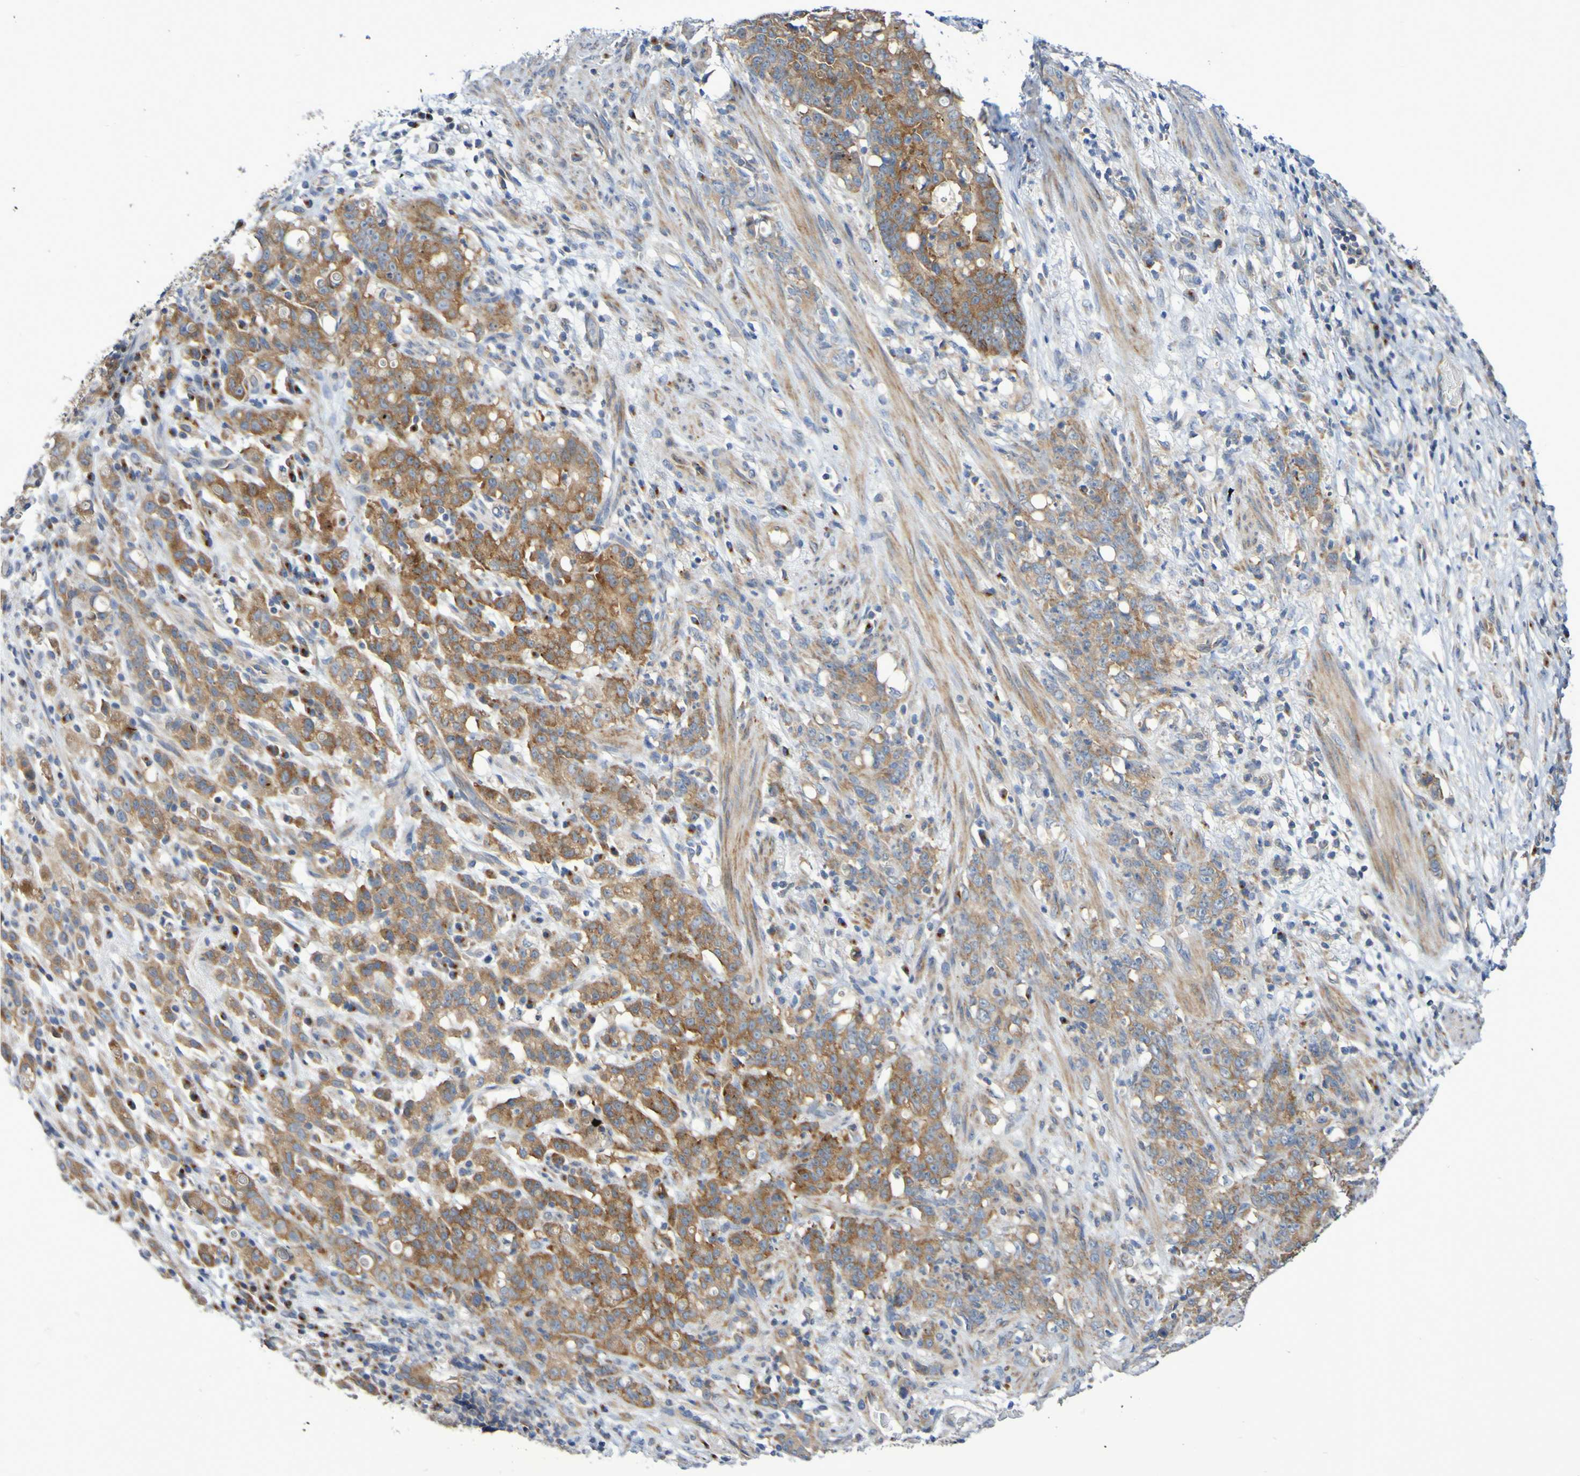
{"staining": {"intensity": "moderate", "quantity": ">75%", "location": "cytoplasmic/membranous"}, "tissue": "stomach cancer", "cell_type": "Tumor cells", "image_type": "cancer", "snomed": [{"axis": "morphology", "description": "Adenocarcinoma, NOS"}, {"axis": "topography", "description": "Stomach, lower"}], "caption": "Immunohistochemistry image of human adenocarcinoma (stomach) stained for a protein (brown), which demonstrates medium levels of moderate cytoplasmic/membranous expression in approximately >75% of tumor cells.", "gene": "LMBRD2", "patient": {"sex": "male", "age": 88}}